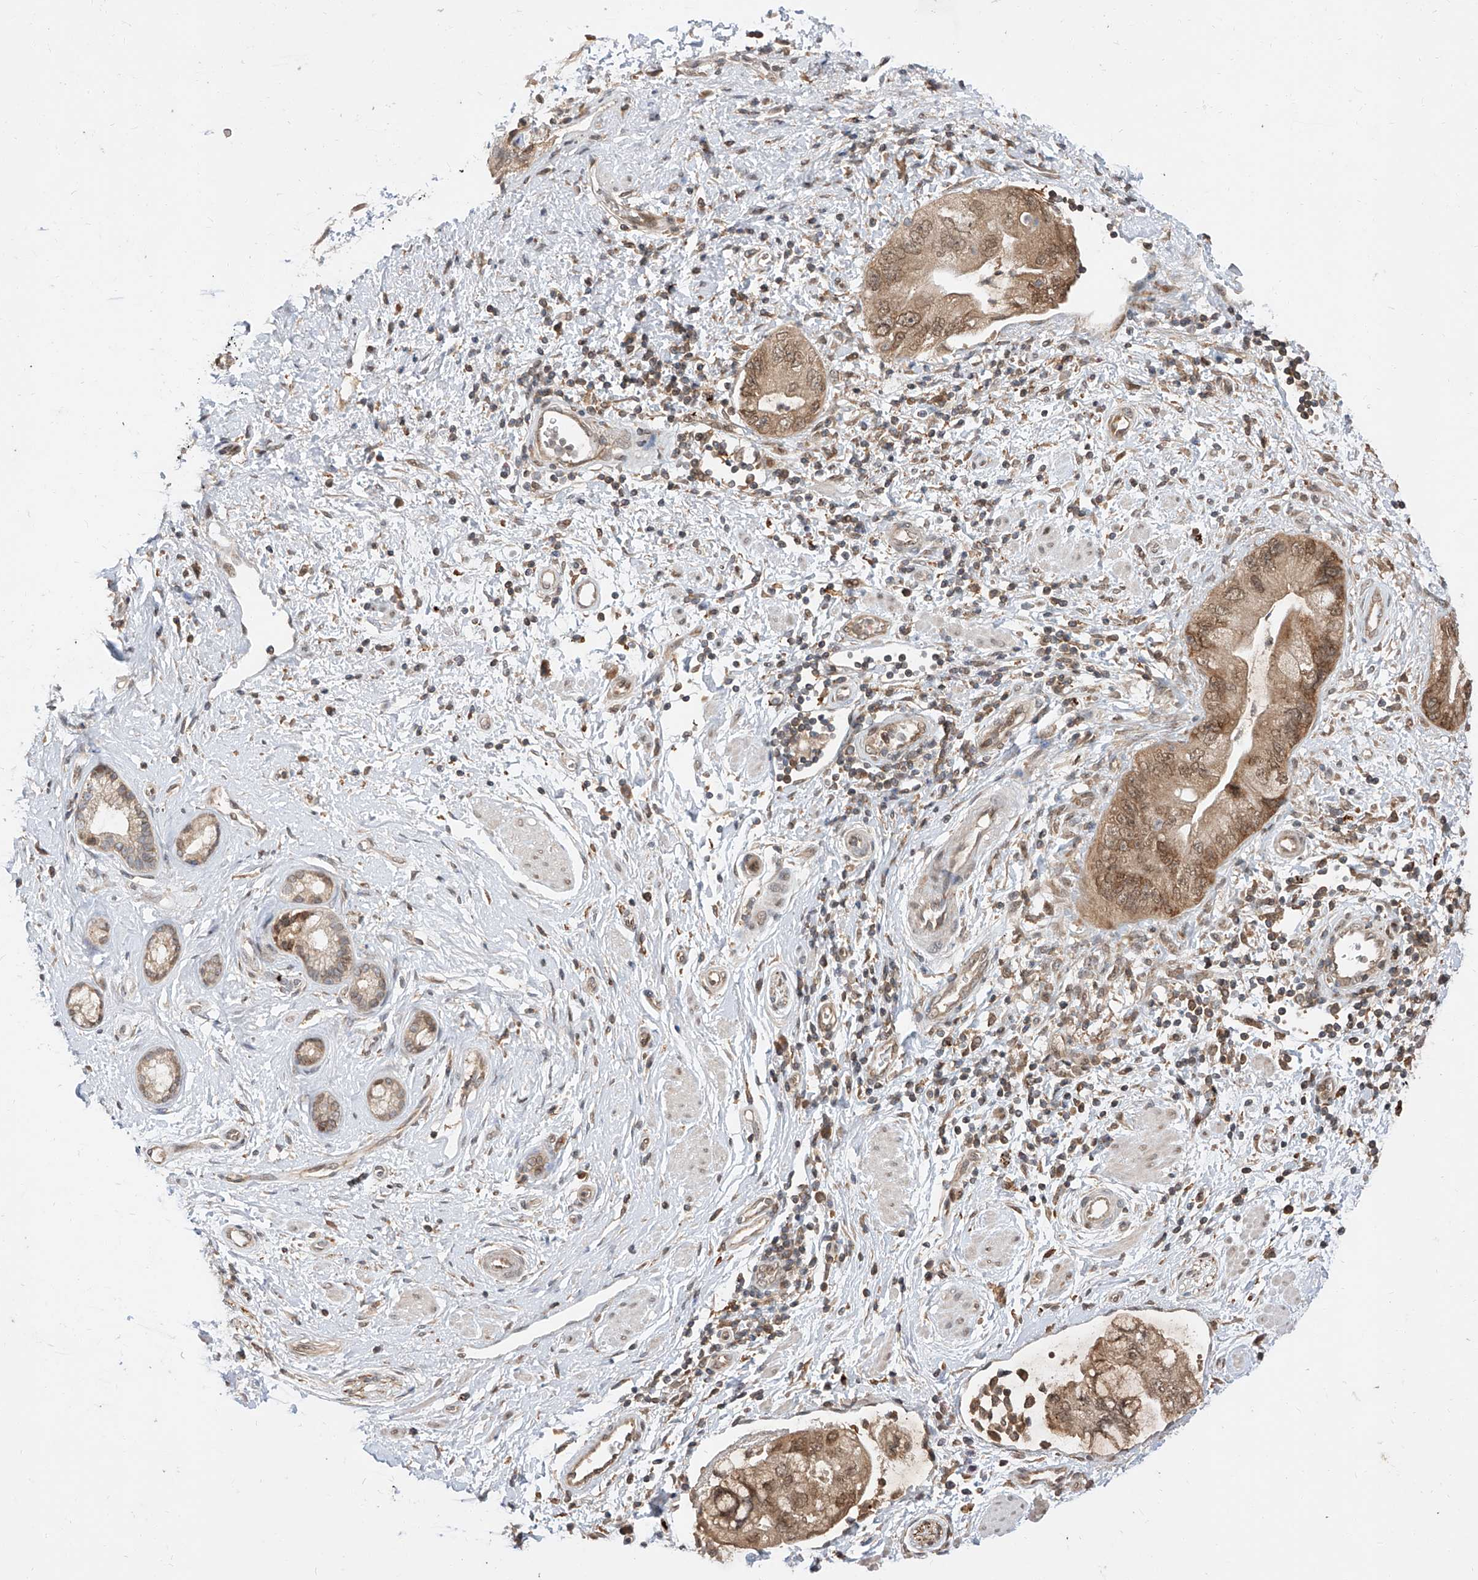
{"staining": {"intensity": "moderate", "quantity": "25%-75%", "location": "cytoplasmic/membranous,nuclear"}, "tissue": "pancreatic cancer", "cell_type": "Tumor cells", "image_type": "cancer", "snomed": [{"axis": "morphology", "description": "Adenocarcinoma, NOS"}, {"axis": "topography", "description": "Pancreas"}], "caption": "Human pancreatic cancer (adenocarcinoma) stained with a protein marker exhibits moderate staining in tumor cells.", "gene": "DIRAS3", "patient": {"sex": "female", "age": 73}}